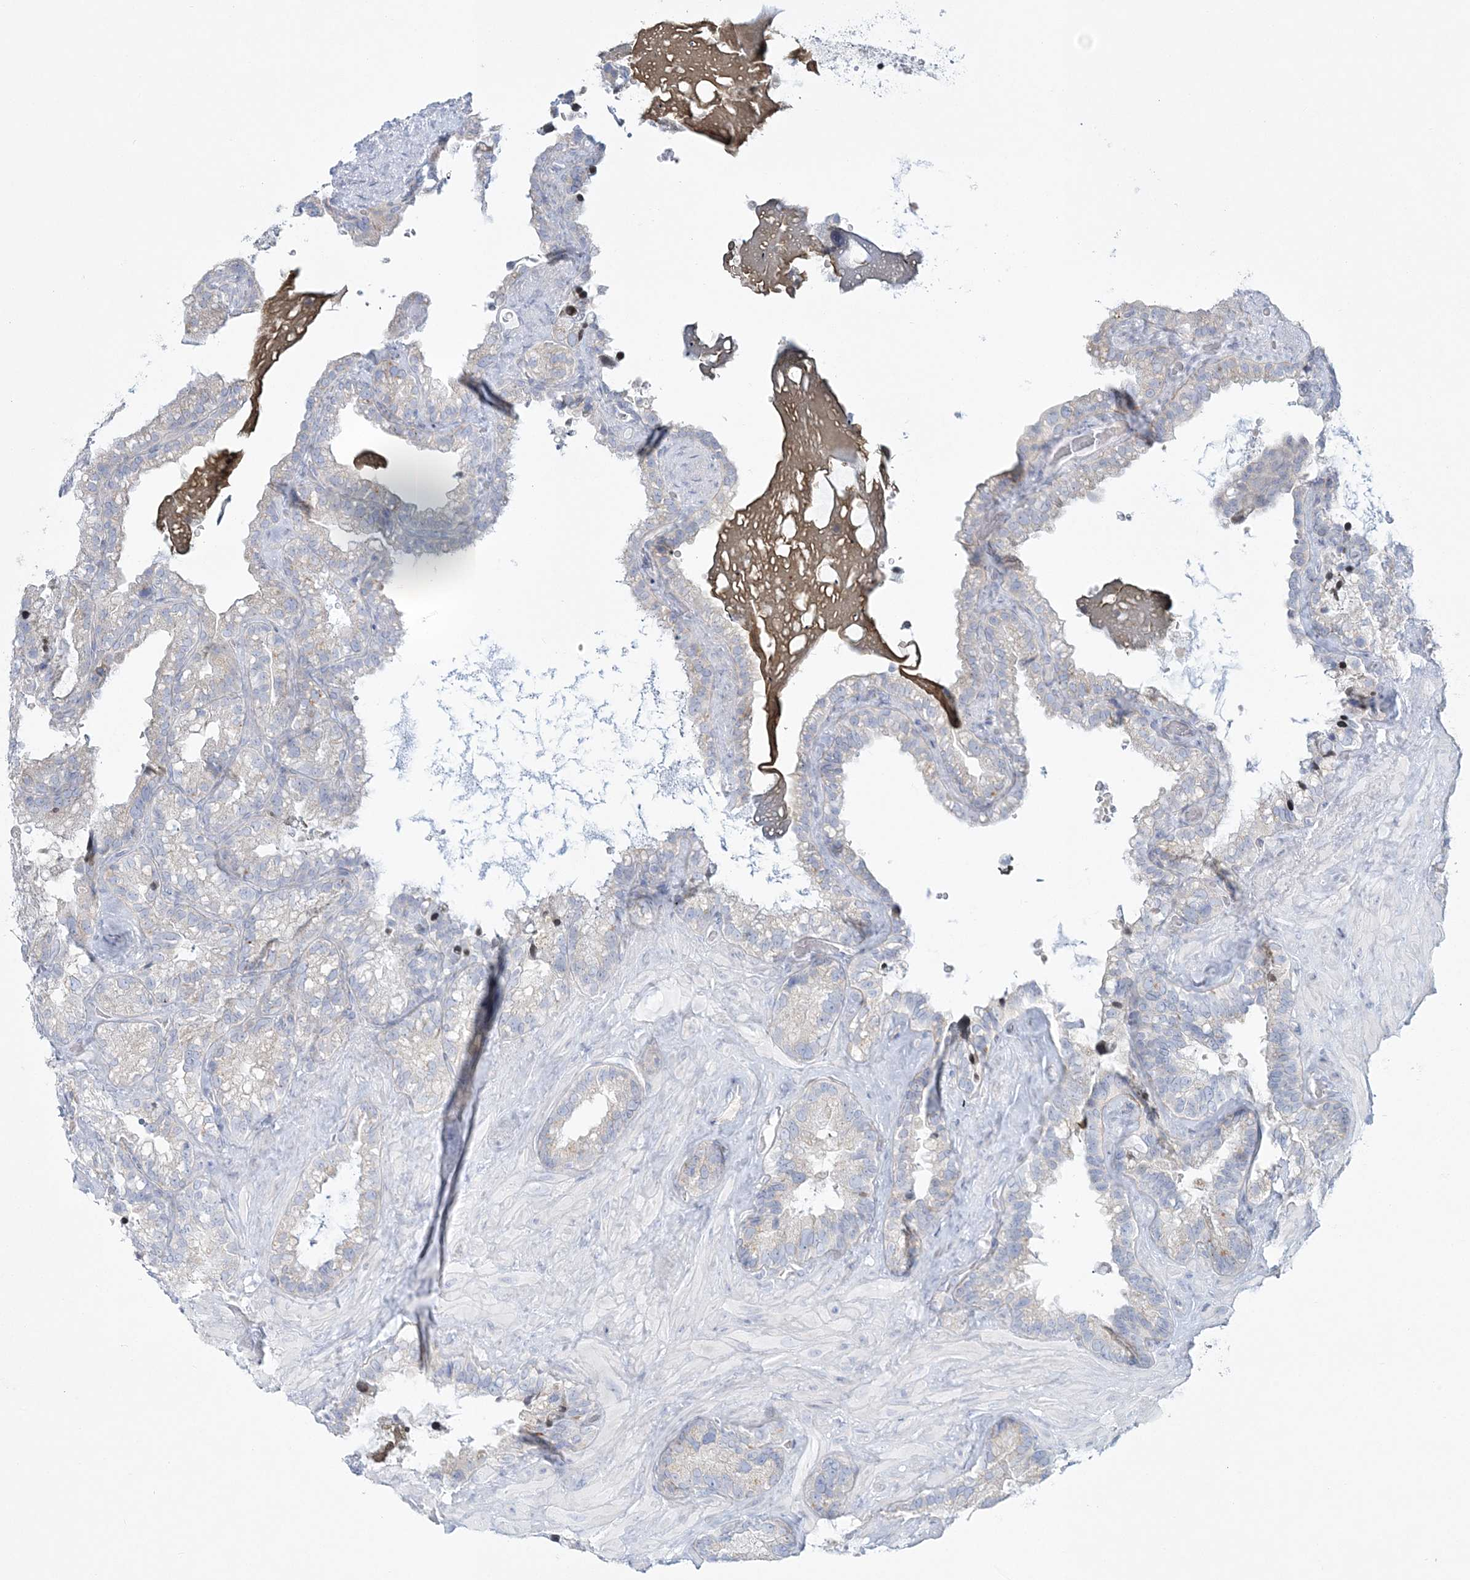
{"staining": {"intensity": "negative", "quantity": "none", "location": "none"}, "tissue": "seminal vesicle", "cell_type": "Glandular cells", "image_type": "normal", "snomed": [{"axis": "morphology", "description": "Normal tissue, NOS"}, {"axis": "topography", "description": "Prostate"}, {"axis": "topography", "description": "Seminal veicle"}], "caption": "Immunohistochemistry micrograph of unremarkable seminal vesicle: seminal vesicle stained with DAB shows no significant protein expression in glandular cells.", "gene": "ADGB", "patient": {"sex": "male", "age": 68}}